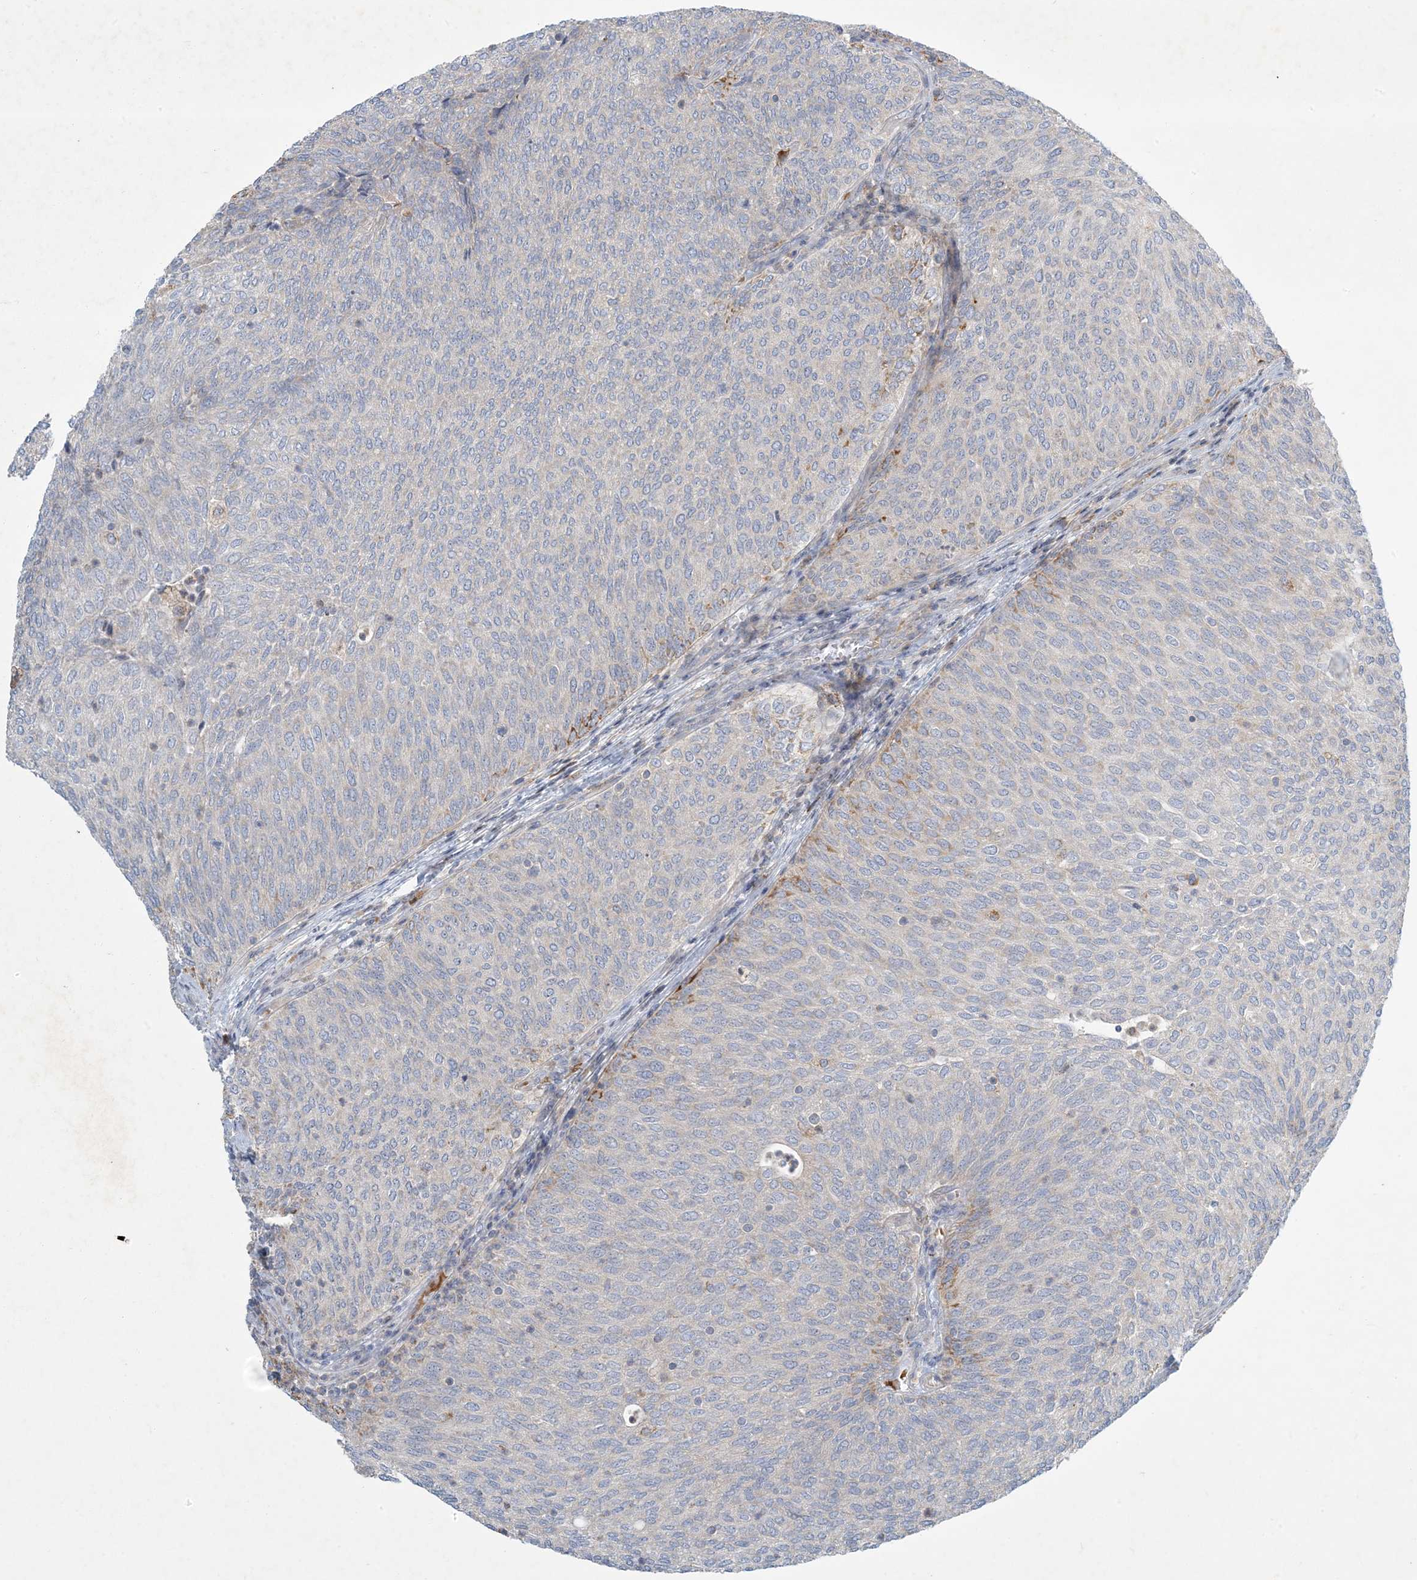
{"staining": {"intensity": "moderate", "quantity": "<25%", "location": "cytoplasmic/membranous"}, "tissue": "urothelial cancer", "cell_type": "Tumor cells", "image_type": "cancer", "snomed": [{"axis": "morphology", "description": "Urothelial carcinoma, Low grade"}, {"axis": "topography", "description": "Urinary bladder"}], "caption": "Human urothelial cancer stained for a protein (brown) exhibits moderate cytoplasmic/membranous positive staining in approximately <25% of tumor cells.", "gene": "LTN1", "patient": {"sex": "female", "age": 79}}